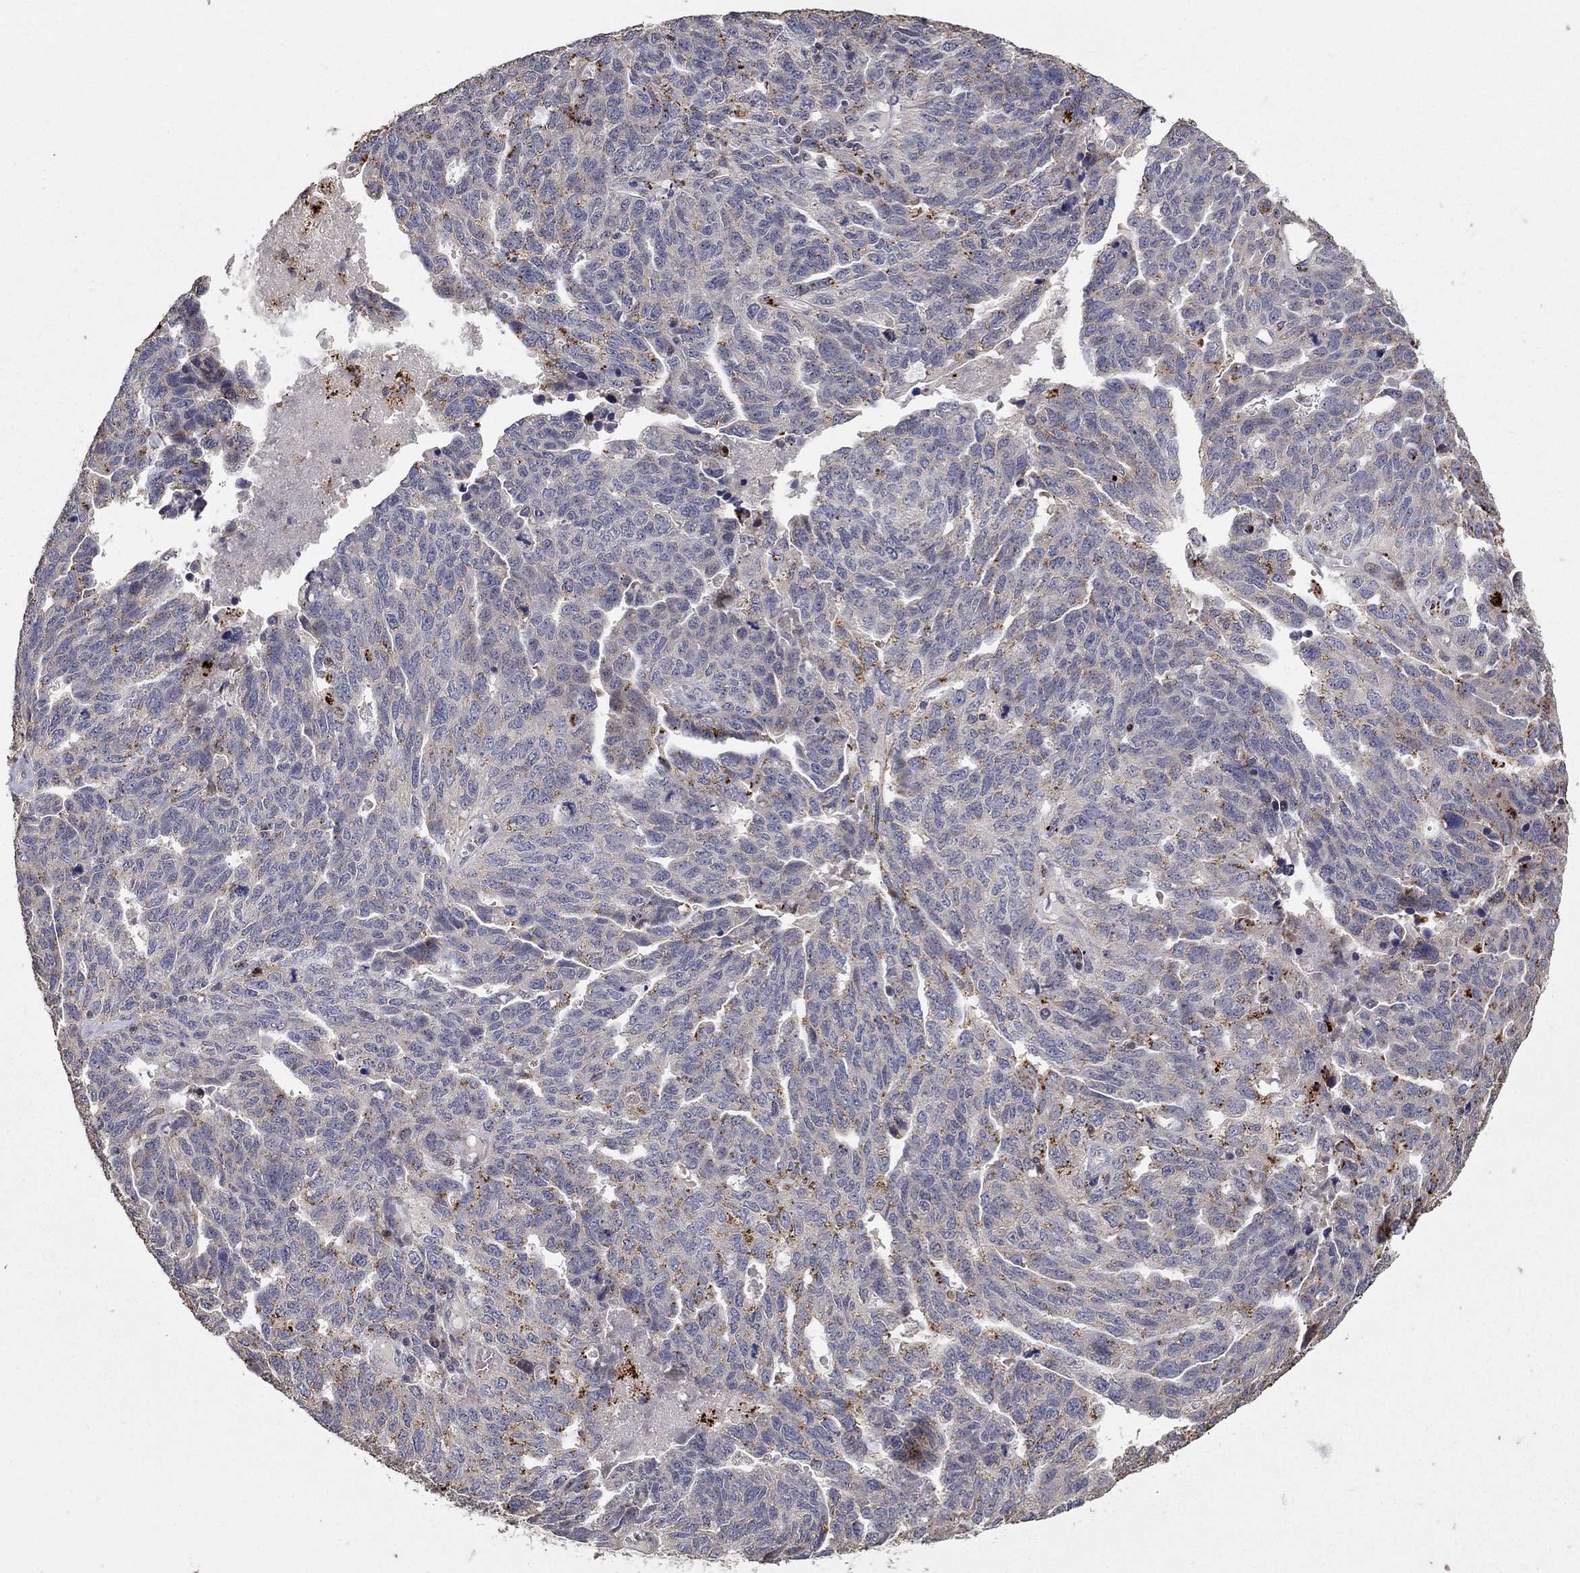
{"staining": {"intensity": "moderate", "quantity": "<25%", "location": "cytoplasmic/membranous"}, "tissue": "ovarian cancer", "cell_type": "Tumor cells", "image_type": "cancer", "snomed": [{"axis": "morphology", "description": "Cystadenocarcinoma, serous, NOS"}, {"axis": "topography", "description": "Ovary"}], "caption": "IHC staining of serous cystadenocarcinoma (ovarian), which demonstrates low levels of moderate cytoplasmic/membranous positivity in approximately <25% of tumor cells indicating moderate cytoplasmic/membranous protein positivity. The staining was performed using DAB (brown) for protein detection and nuclei were counterstained in hematoxylin (blue).", "gene": "LPCAT4", "patient": {"sex": "female", "age": 71}}